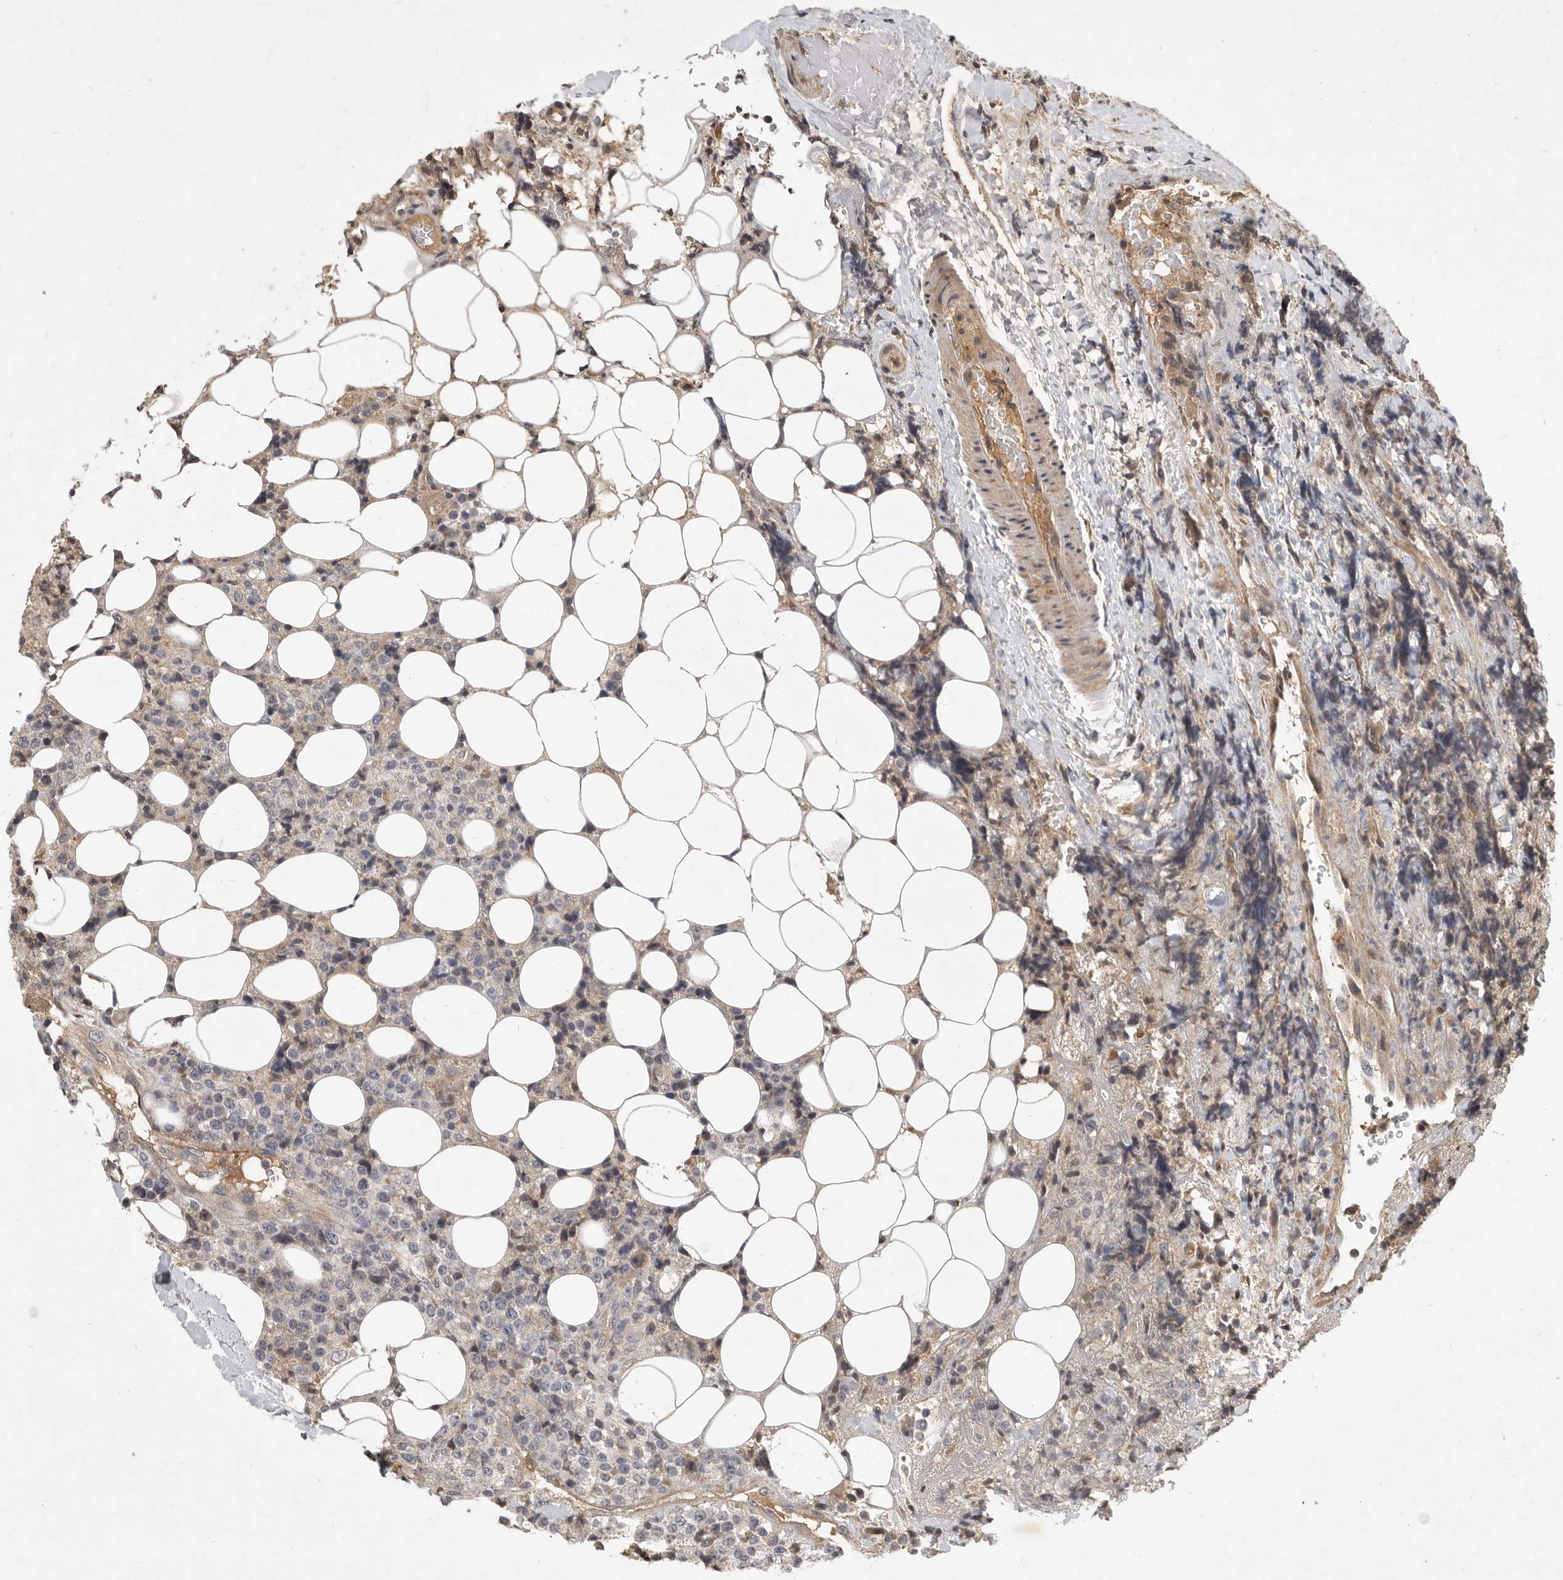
{"staining": {"intensity": "negative", "quantity": "none", "location": "none"}, "tissue": "lymphoma", "cell_type": "Tumor cells", "image_type": "cancer", "snomed": [{"axis": "morphology", "description": "Malignant lymphoma, non-Hodgkin's type, High grade"}, {"axis": "topography", "description": "Lymph node"}], "caption": "Tumor cells show no significant expression in lymphoma.", "gene": "DNAJC28", "patient": {"sex": "male", "age": 13}}